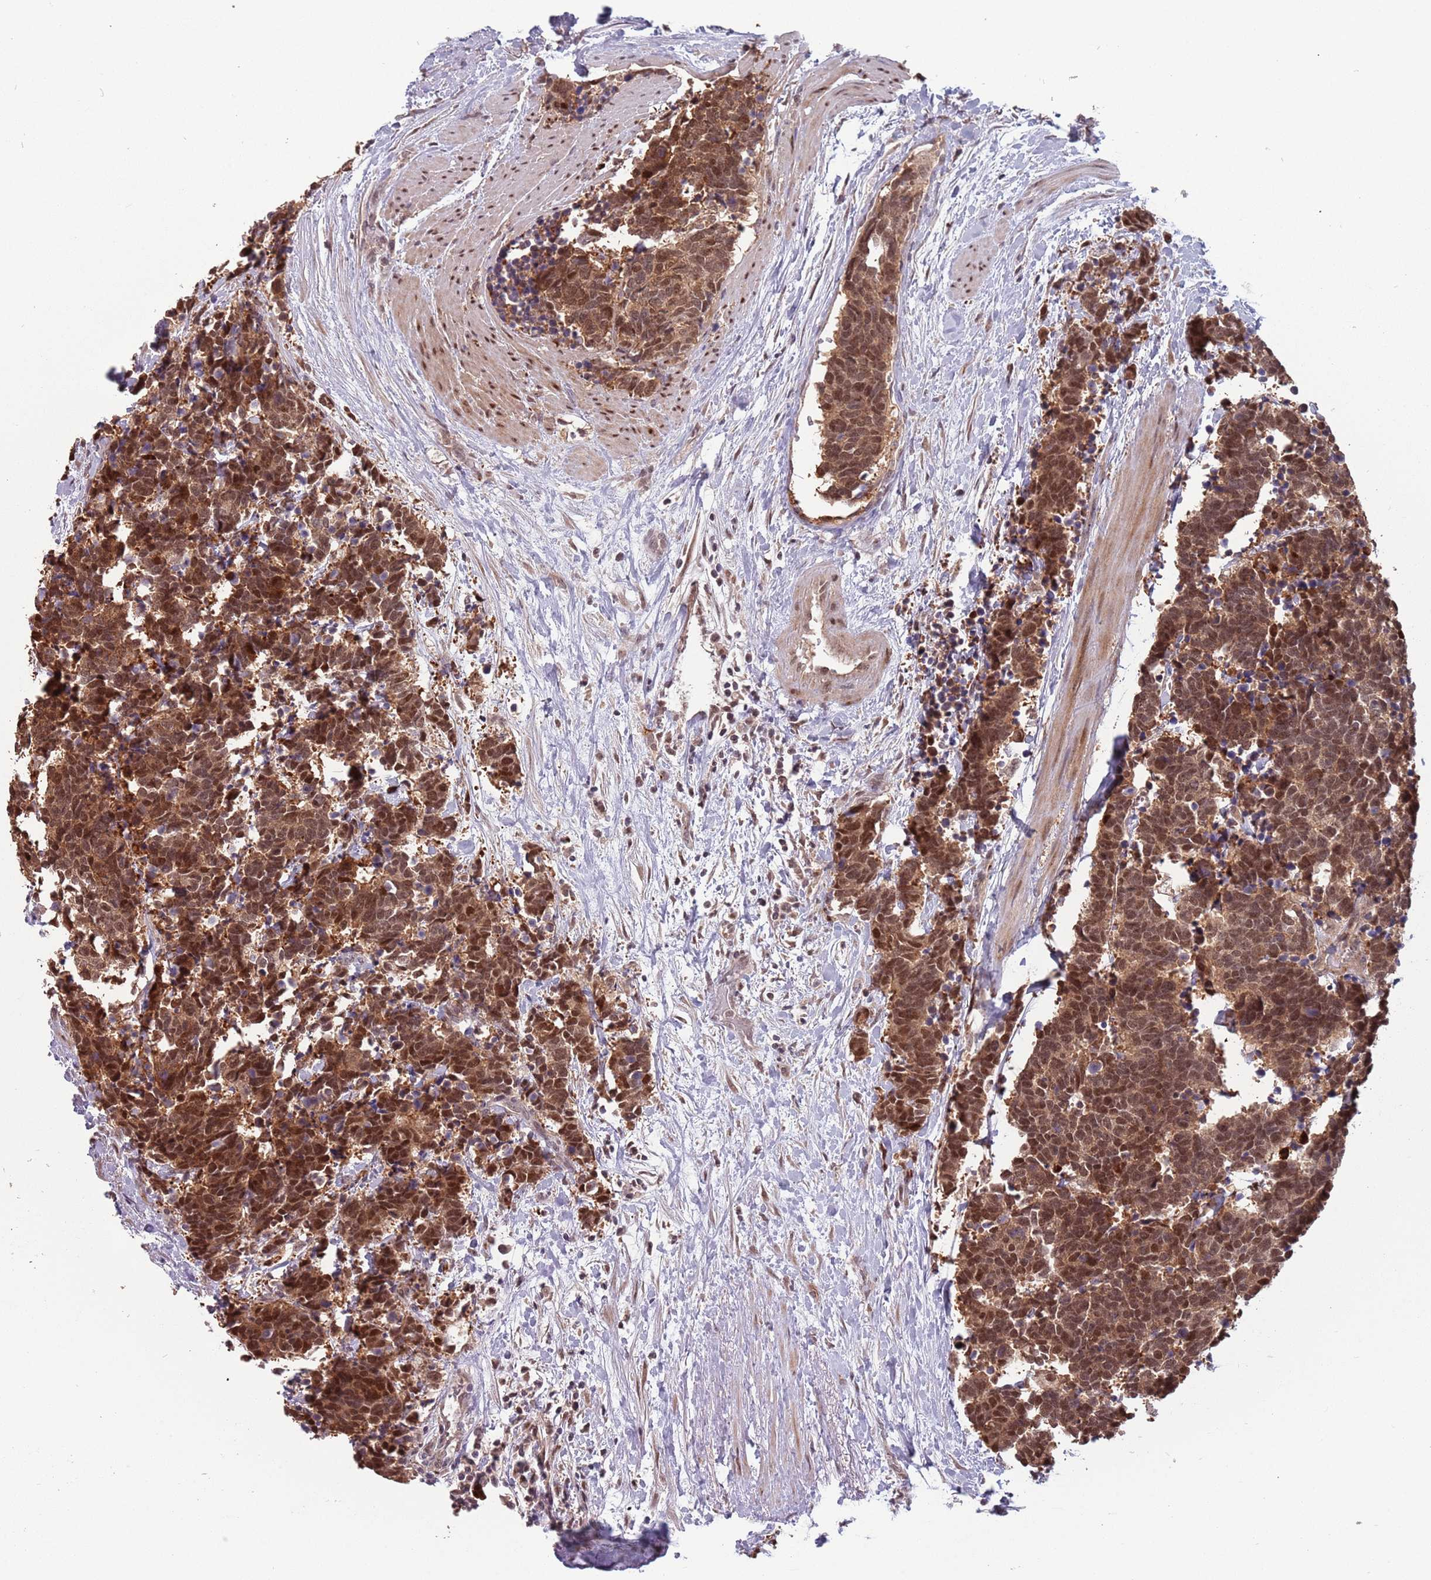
{"staining": {"intensity": "moderate", "quantity": ">75%", "location": "cytoplasmic/membranous,nuclear"}, "tissue": "carcinoid", "cell_type": "Tumor cells", "image_type": "cancer", "snomed": [{"axis": "morphology", "description": "Carcinoma, NOS"}, {"axis": "morphology", "description": "Carcinoid, malignant, NOS"}, {"axis": "topography", "description": "Prostate"}], "caption": "Carcinoid stained with a brown dye reveals moderate cytoplasmic/membranous and nuclear positive expression in approximately >75% of tumor cells.", "gene": "ZBTB5", "patient": {"sex": "male", "age": 57}}